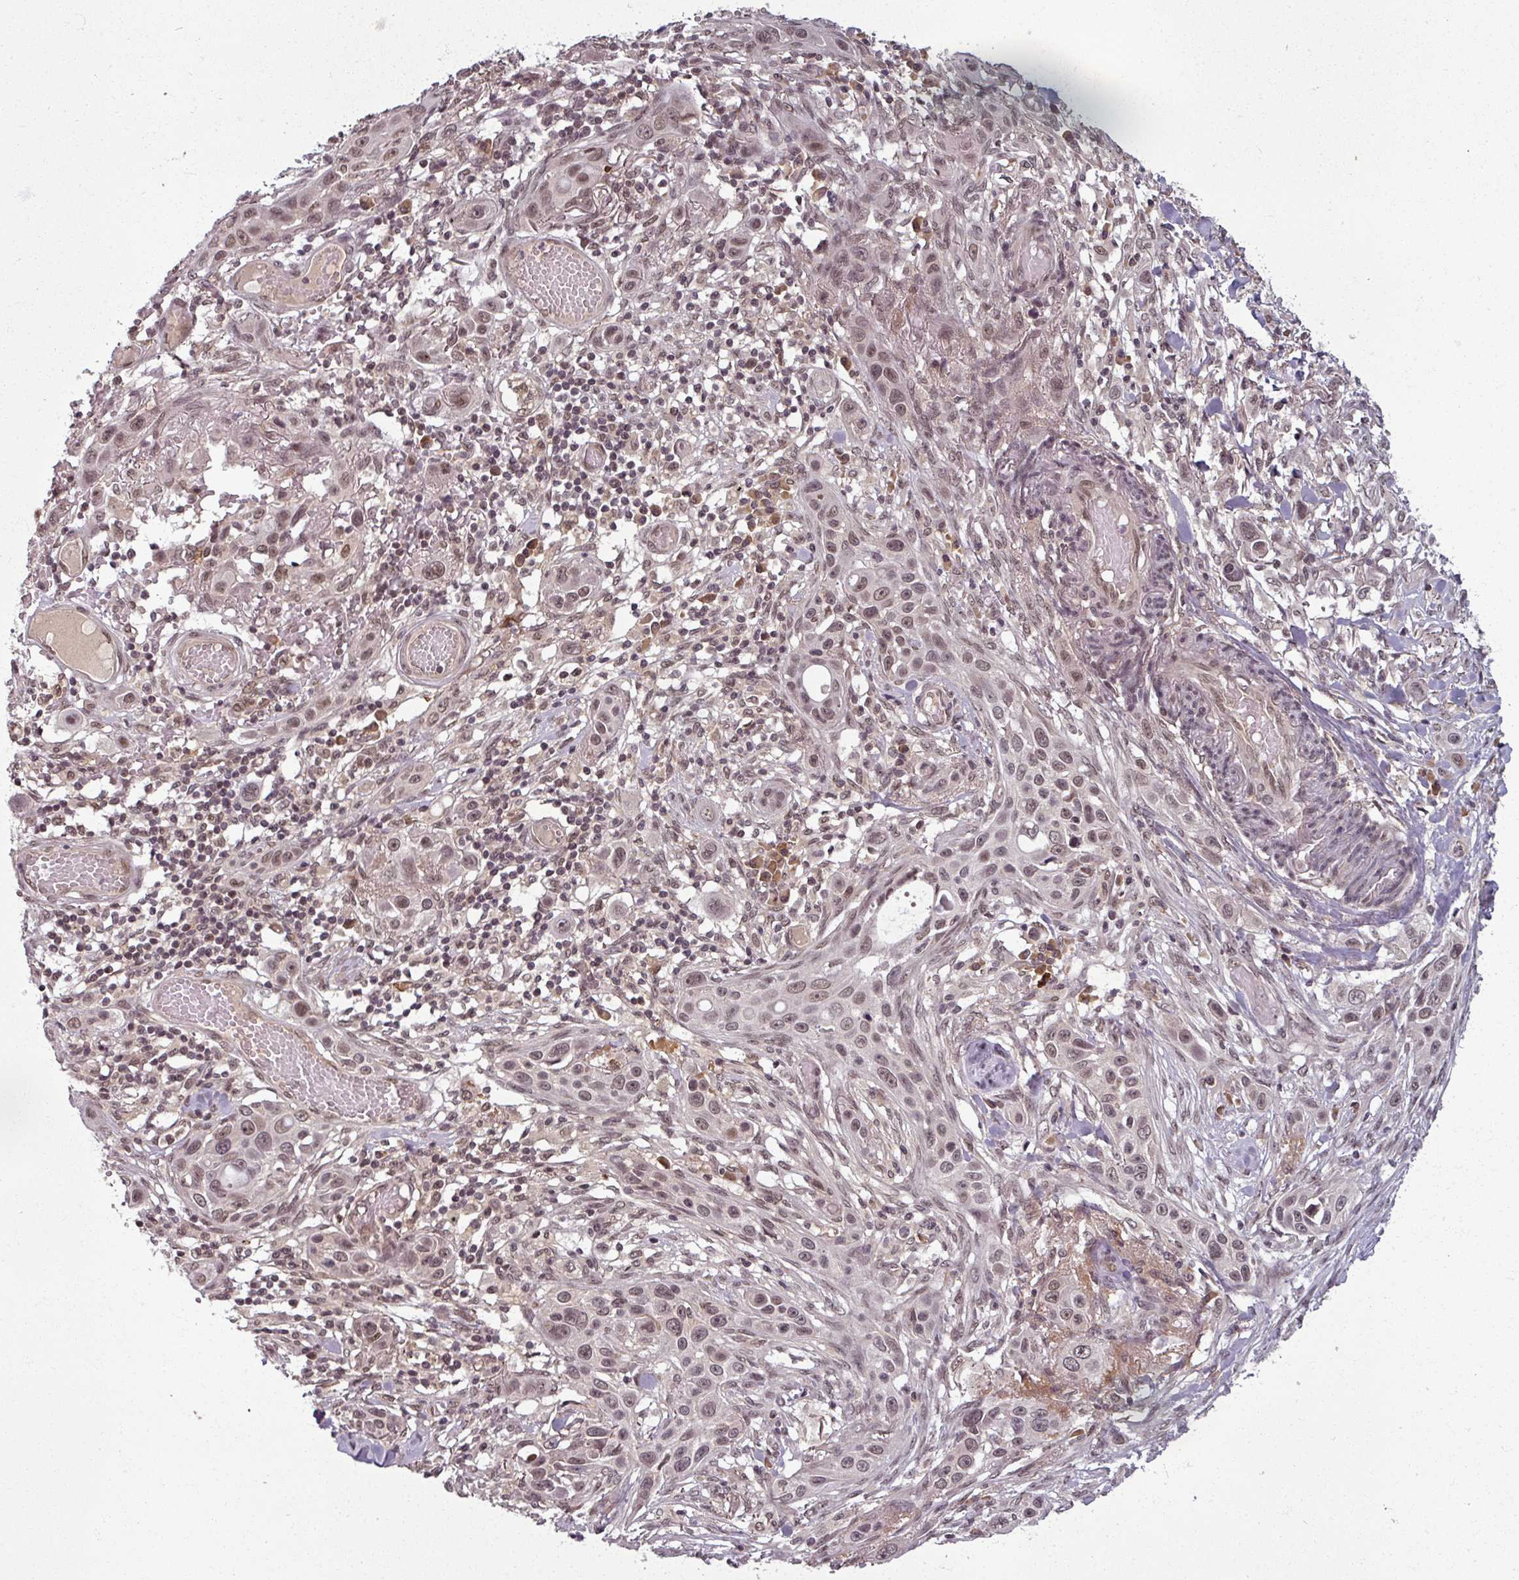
{"staining": {"intensity": "weak", "quantity": "25%-75%", "location": "nuclear"}, "tissue": "skin cancer", "cell_type": "Tumor cells", "image_type": "cancer", "snomed": [{"axis": "morphology", "description": "Squamous cell carcinoma, NOS"}, {"axis": "topography", "description": "Skin"}], "caption": "Skin cancer (squamous cell carcinoma) was stained to show a protein in brown. There is low levels of weak nuclear staining in about 25%-75% of tumor cells. The protein of interest is stained brown, and the nuclei are stained in blue (DAB IHC with brightfield microscopy, high magnification).", "gene": "POLR2G", "patient": {"sex": "female", "age": 69}}